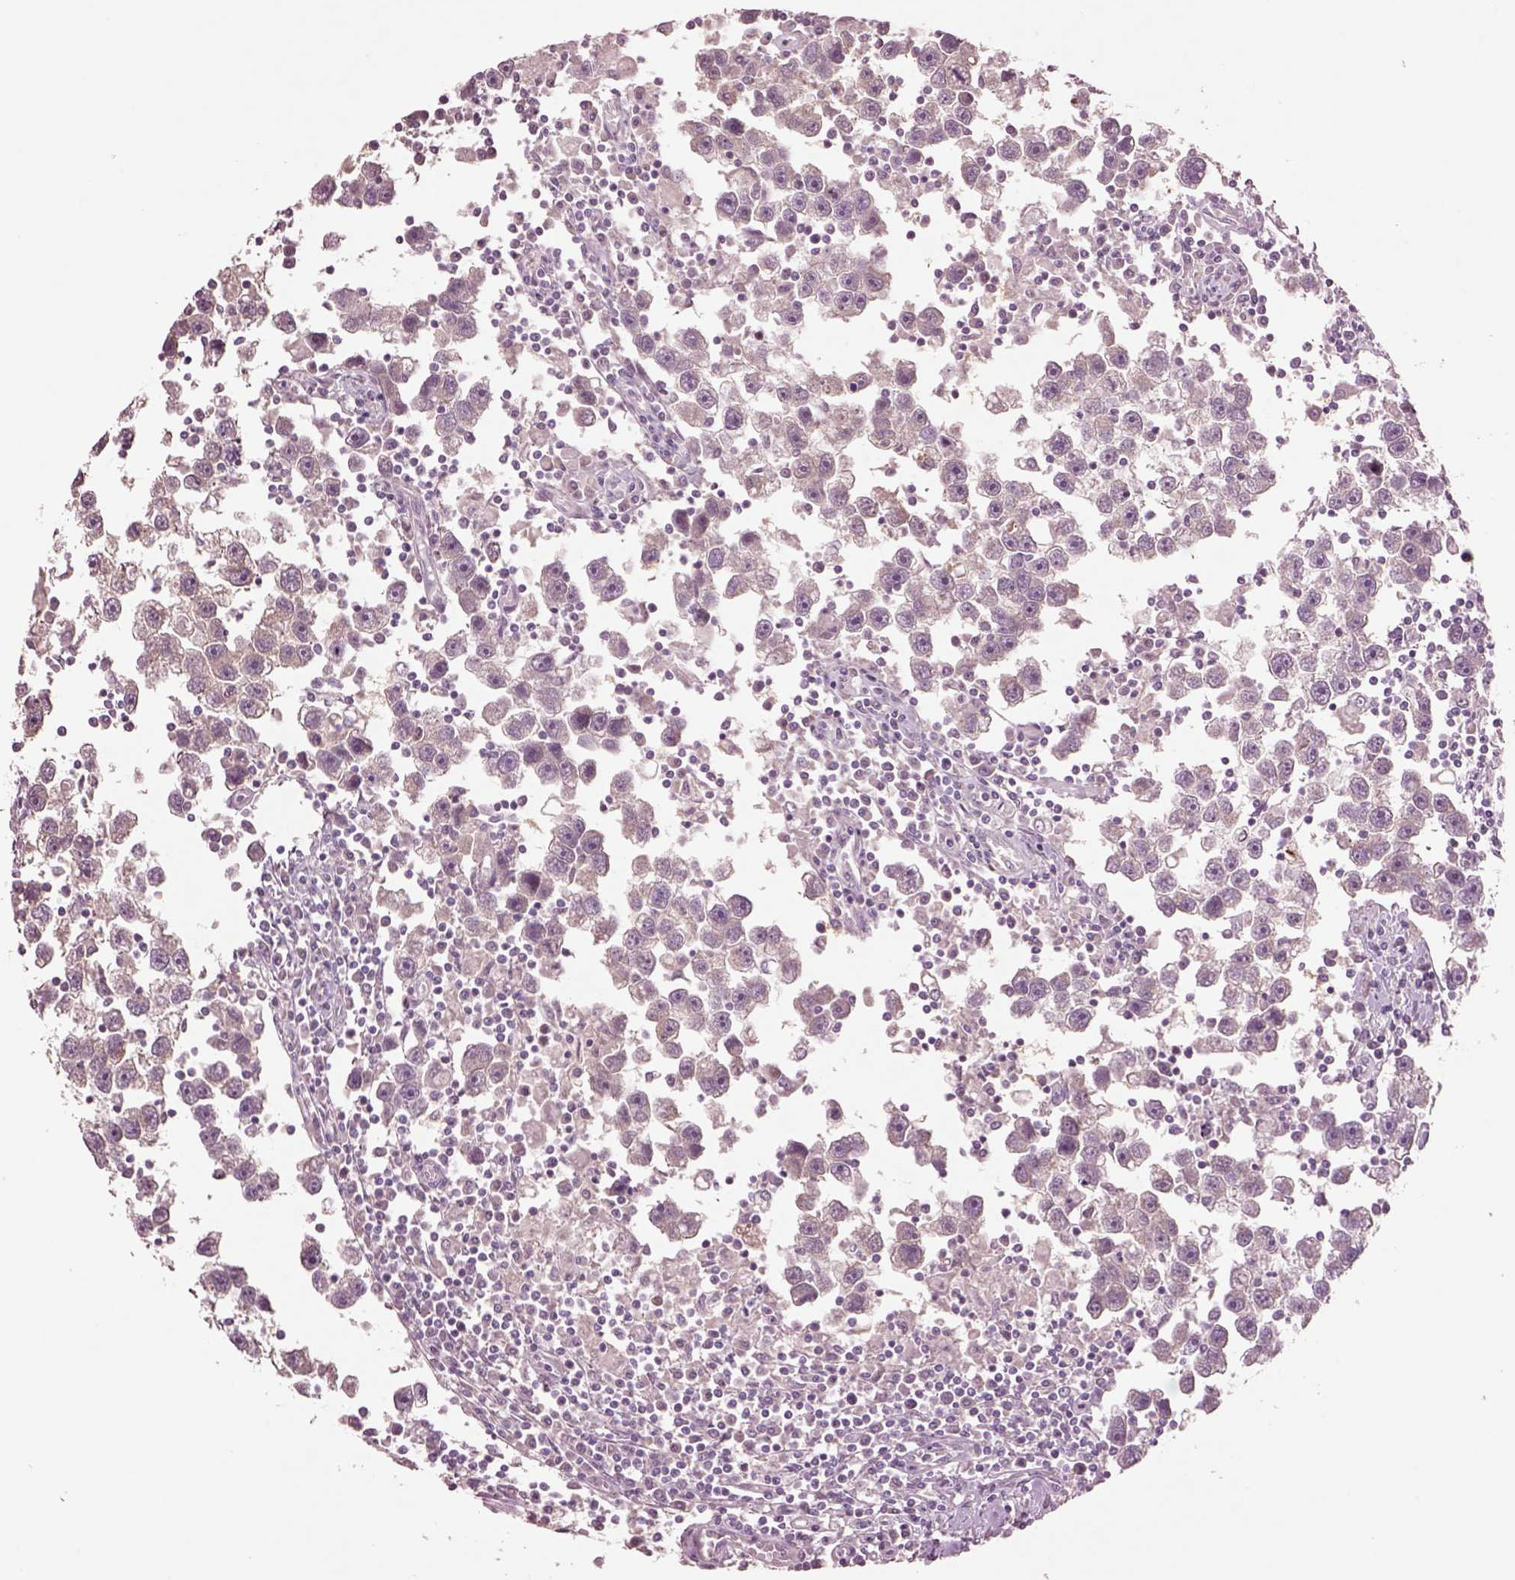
{"staining": {"intensity": "negative", "quantity": "none", "location": "none"}, "tissue": "testis cancer", "cell_type": "Tumor cells", "image_type": "cancer", "snomed": [{"axis": "morphology", "description": "Seminoma, NOS"}, {"axis": "topography", "description": "Testis"}], "caption": "Photomicrograph shows no significant protein expression in tumor cells of testis seminoma. (DAB immunohistochemistry (IHC), high magnification).", "gene": "CLPSL1", "patient": {"sex": "male", "age": 30}}